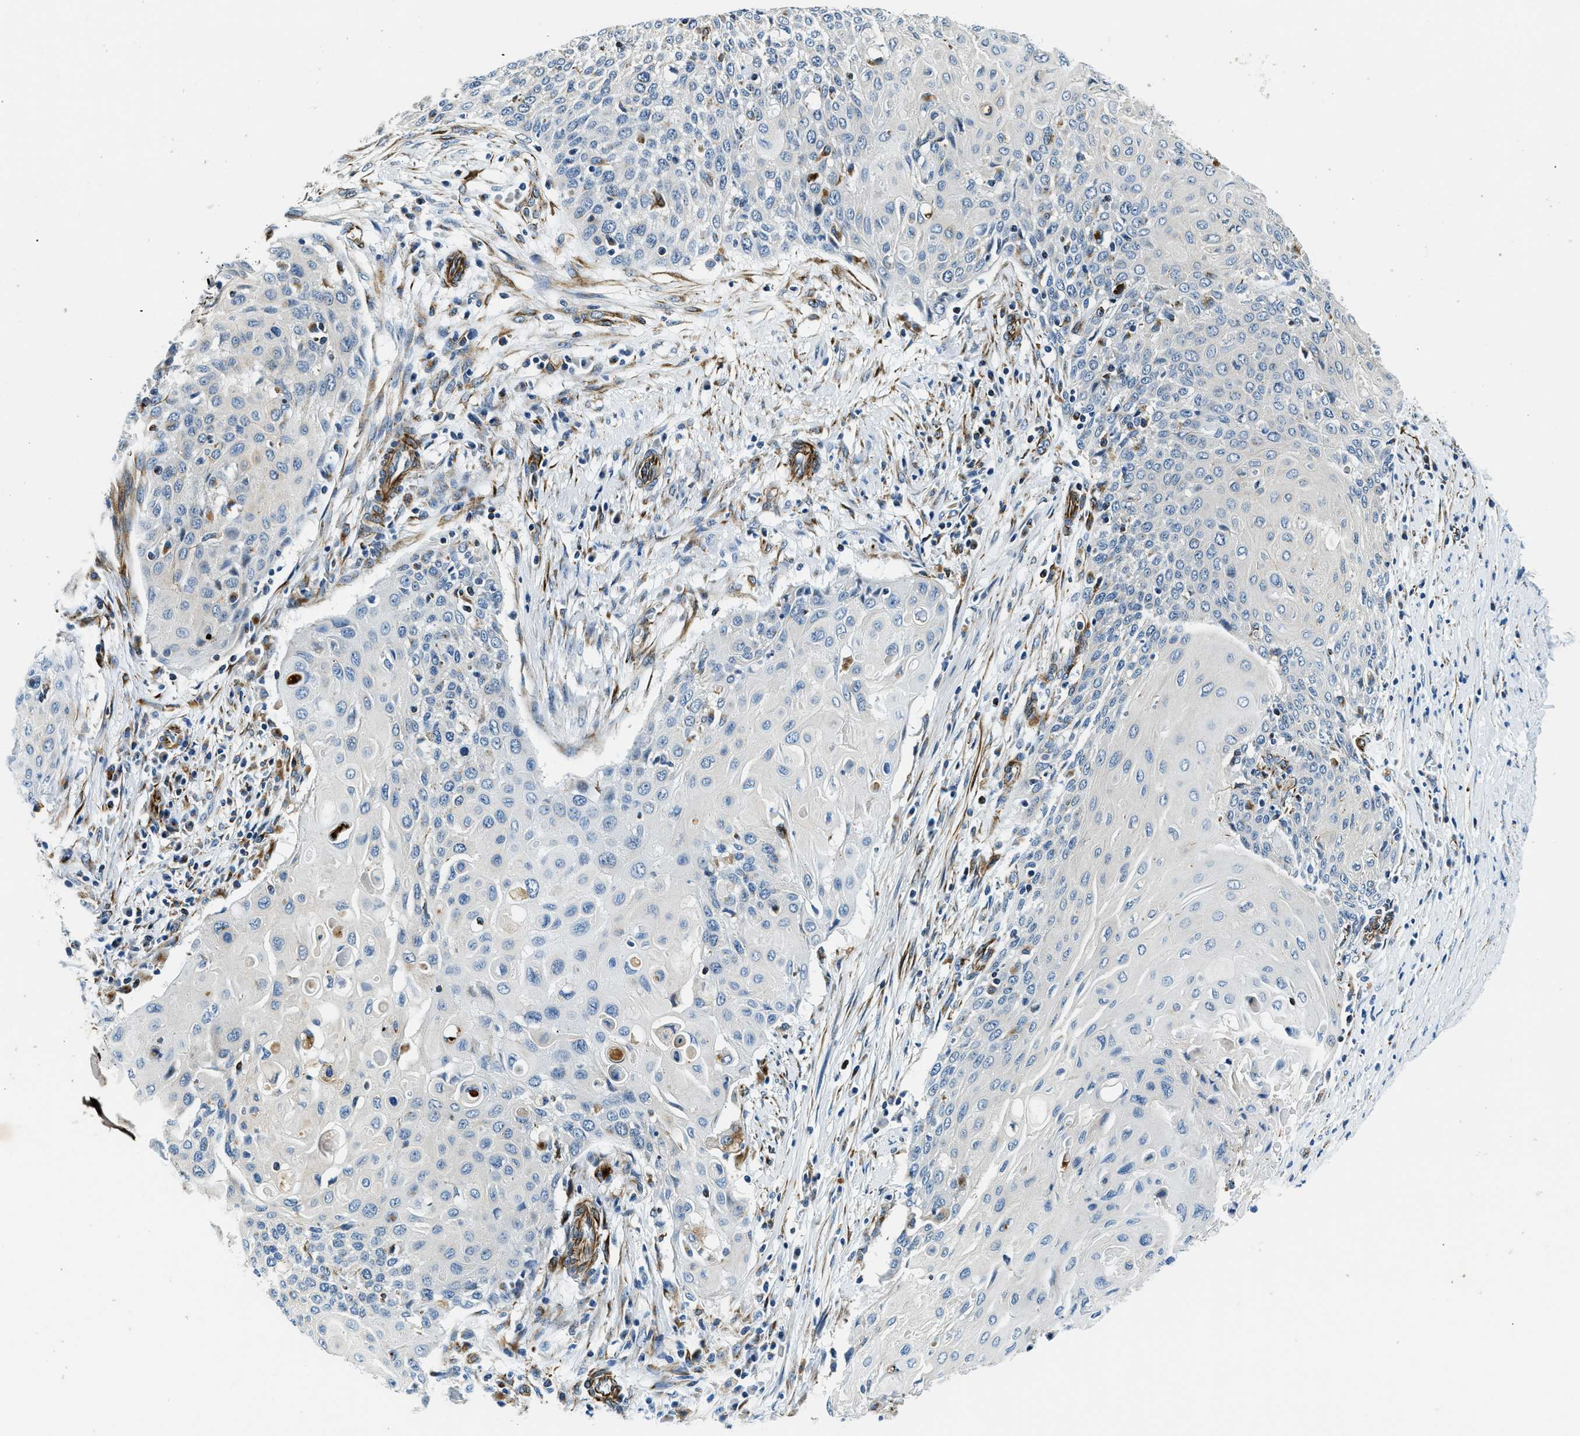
{"staining": {"intensity": "negative", "quantity": "none", "location": "none"}, "tissue": "cervical cancer", "cell_type": "Tumor cells", "image_type": "cancer", "snomed": [{"axis": "morphology", "description": "Squamous cell carcinoma, NOS"}, {"axis": "topography", "description": "Cervix"}], "caption": "An image of human cervical cancer (squamous cell carcinoma) is negative for staining in tumor cells.", "gene": "GNS", "patient": {"sex": "female", "age": 39}}